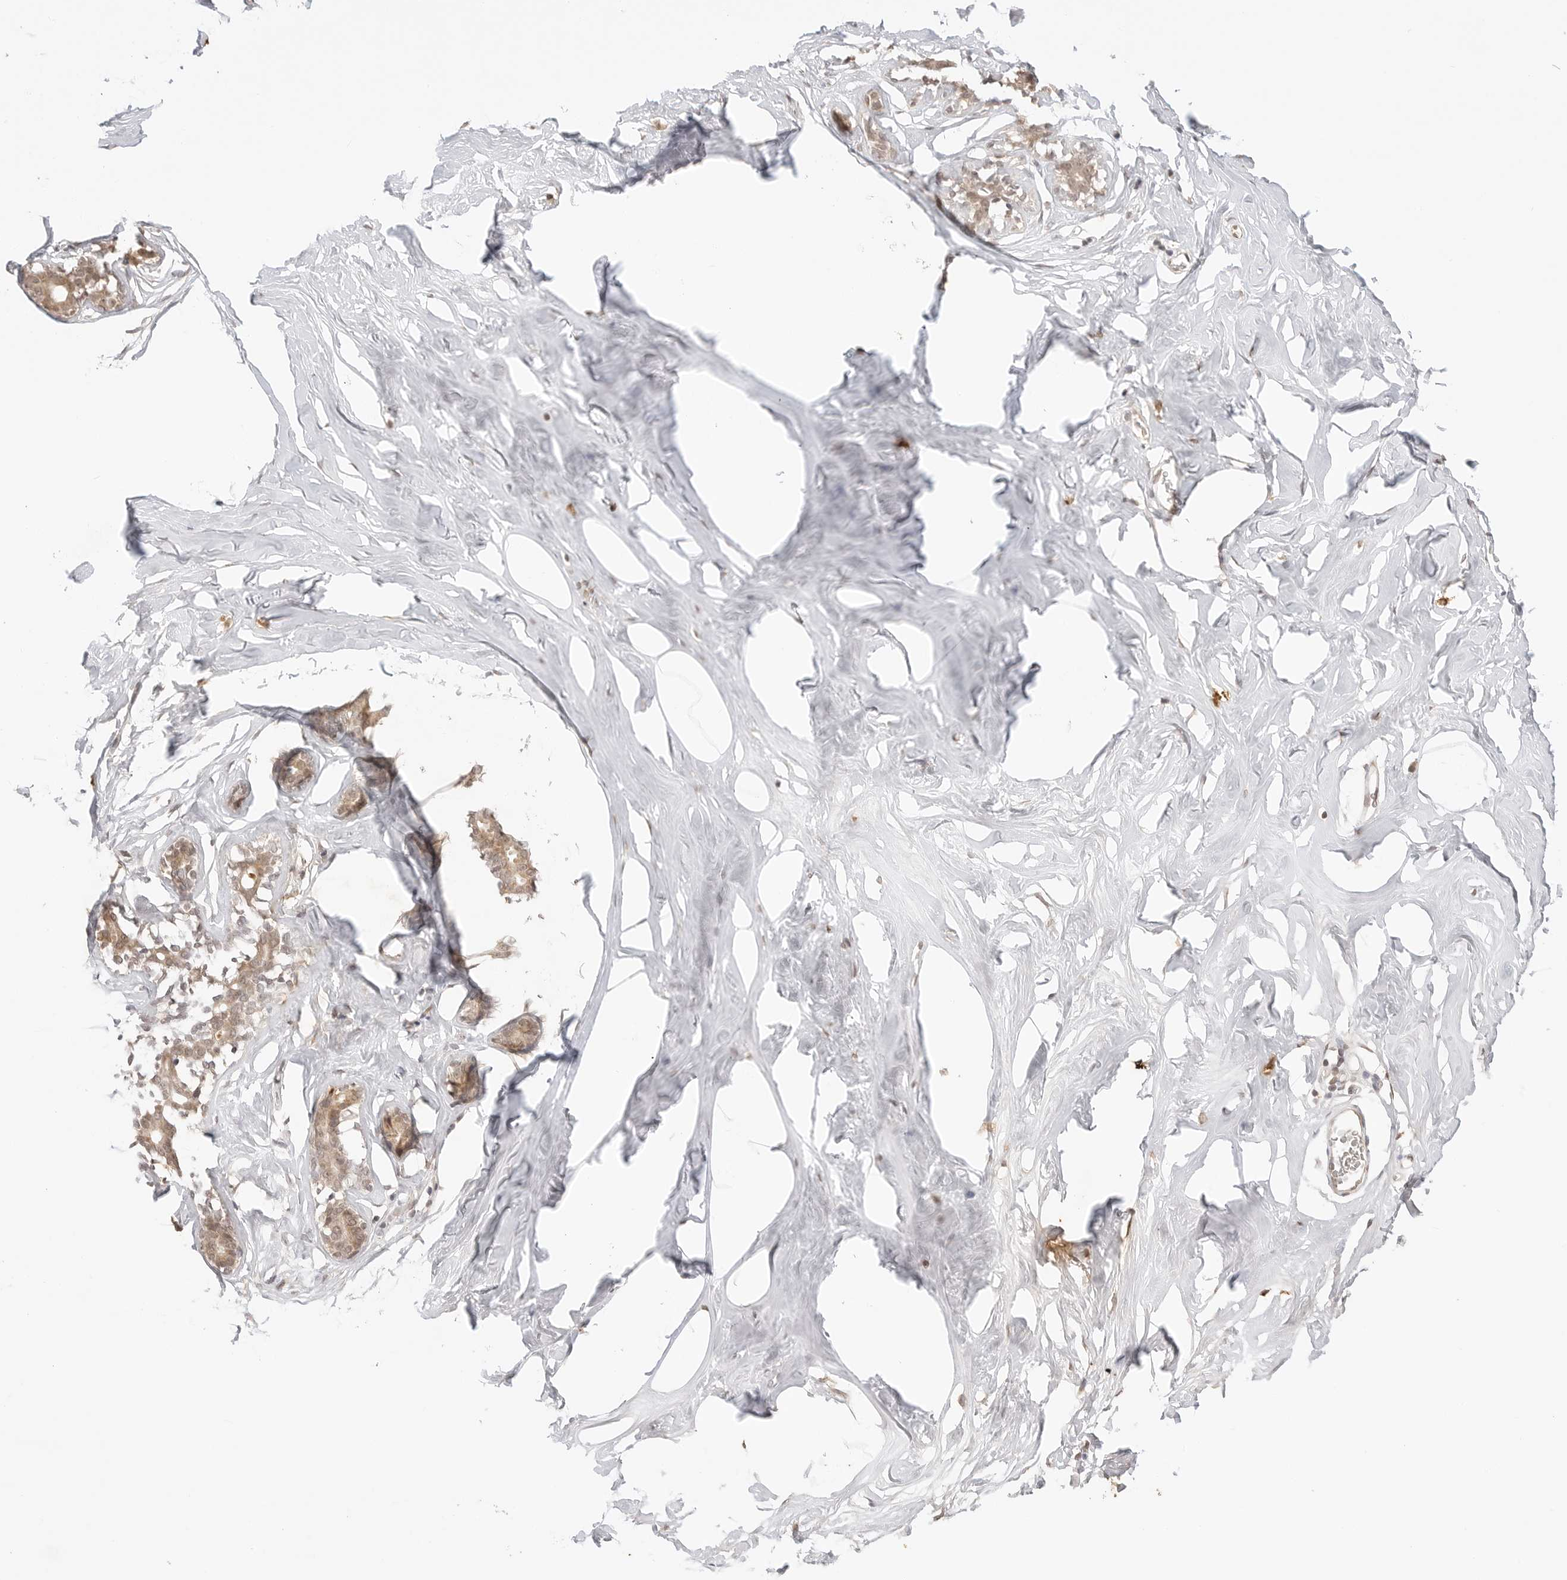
{"staining": {"intensity": "negative", "quantity": "none", "location": "none"}, "tissue": "adipose tissue", "cell_type": "Adipocytes", "image_type": "normal", "snomed": [{"axis": "morphology", "description": "Normal tissue, NOS"}, {"axis": "morphology", "description": "Fibrosis, NOS"}, {"axis": "topography", "description": "Breast"}, {"axis": "topography", "description": "Adipose tissue"}], "caption": "A micrograph of human adipose tissue is negative for staining in adipocytes. (IHC, brightfield microscopy, high magnification).", "gene": "GPR34", "patient": {"sex": "female", "age": 39}}